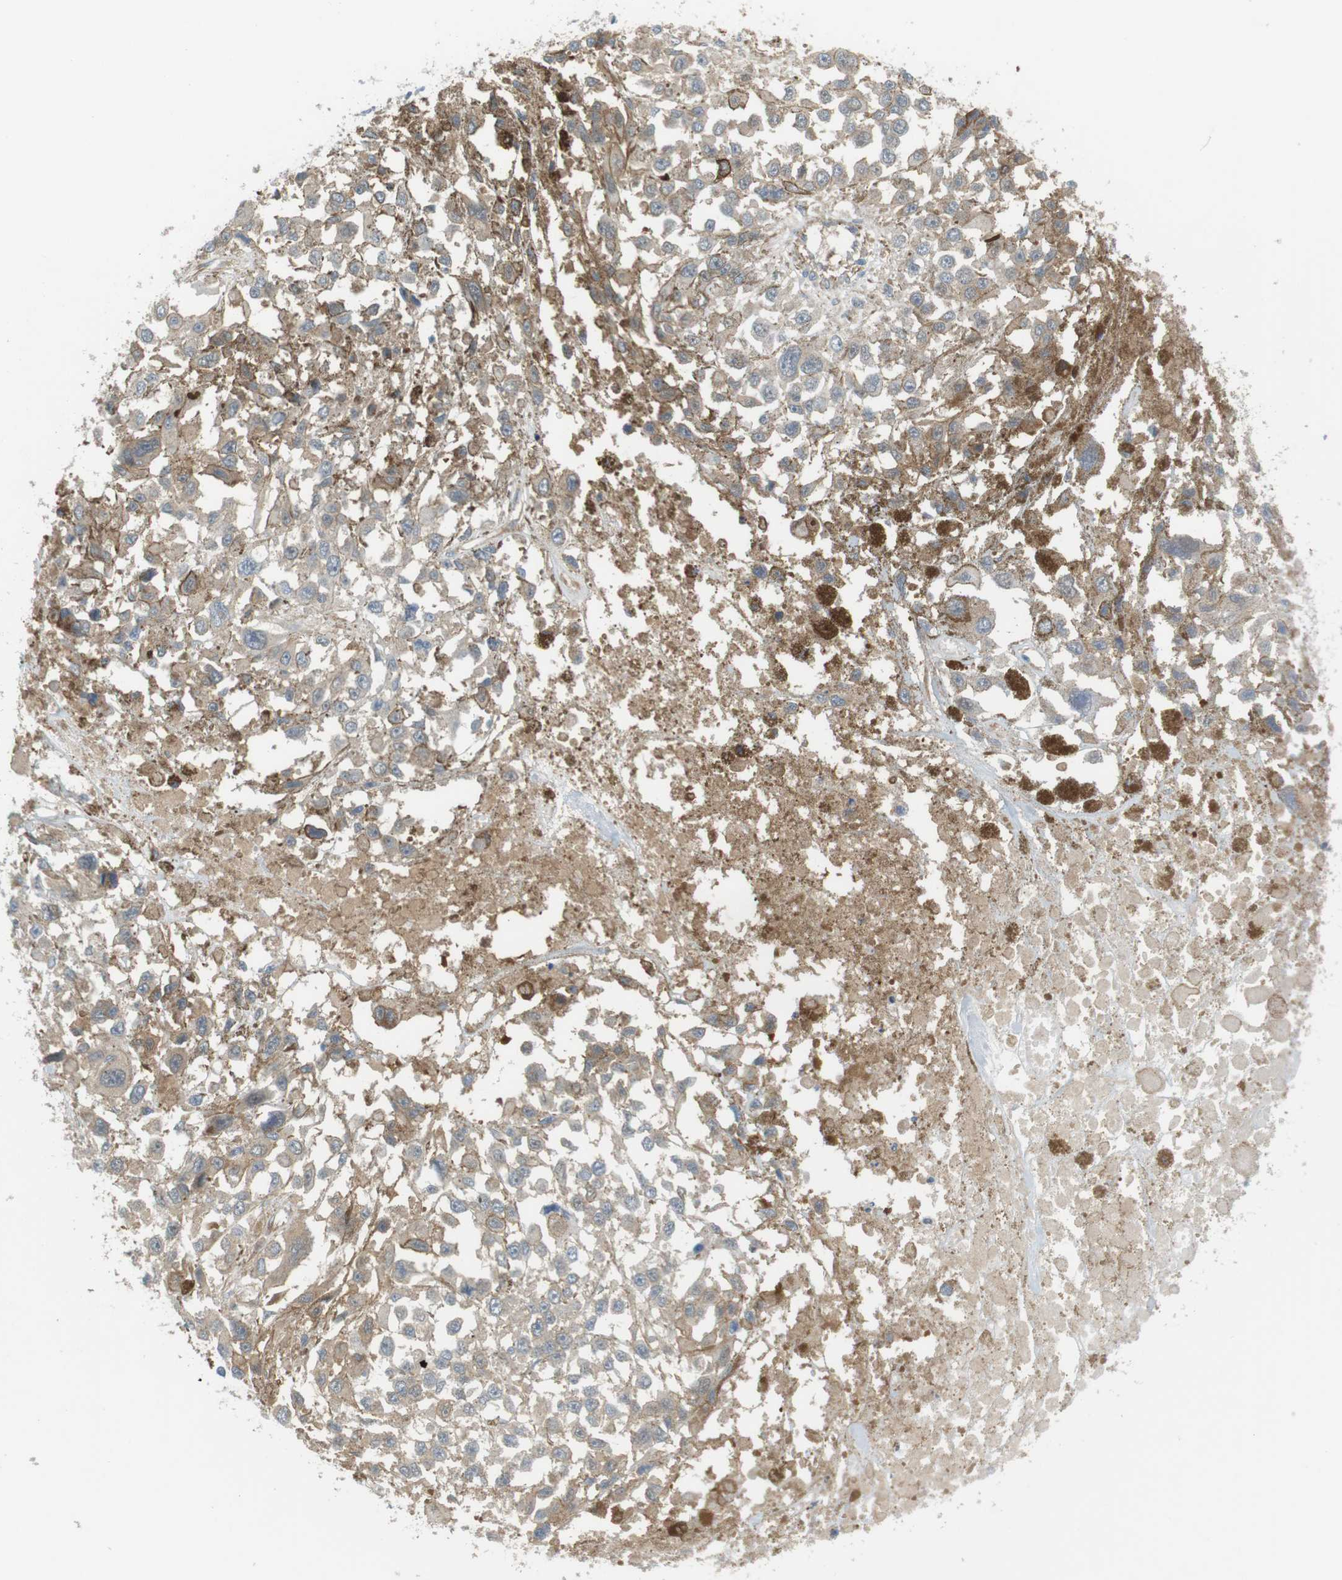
{"staining": {"intensity": "weak", "quantity": ">75%", "location": "cytoplasmic/membranous"}, "tissue": "melanoma", "cell_type": "Tumor cells", "image_type": "cancer", "snomed": [{"axis": "morphology", "description": "Malignant melanoma, Metastatic site"}, {"axis": "topography", "description": "Lymph node"}], "caption": "Immunohistochemical staining of malignant melanoma (metastatic site) displays low levels of weak cytoplasmic/membranous protein positivity in about >75% of tumor cells. The staining was performed using DAB to visualize the protein expression in brown, while the nuclei were stained in blue with hematoxylin (Magnification: 20x).", "gene": "PEPD", "patient": {"sex": "male", "age": 59}}